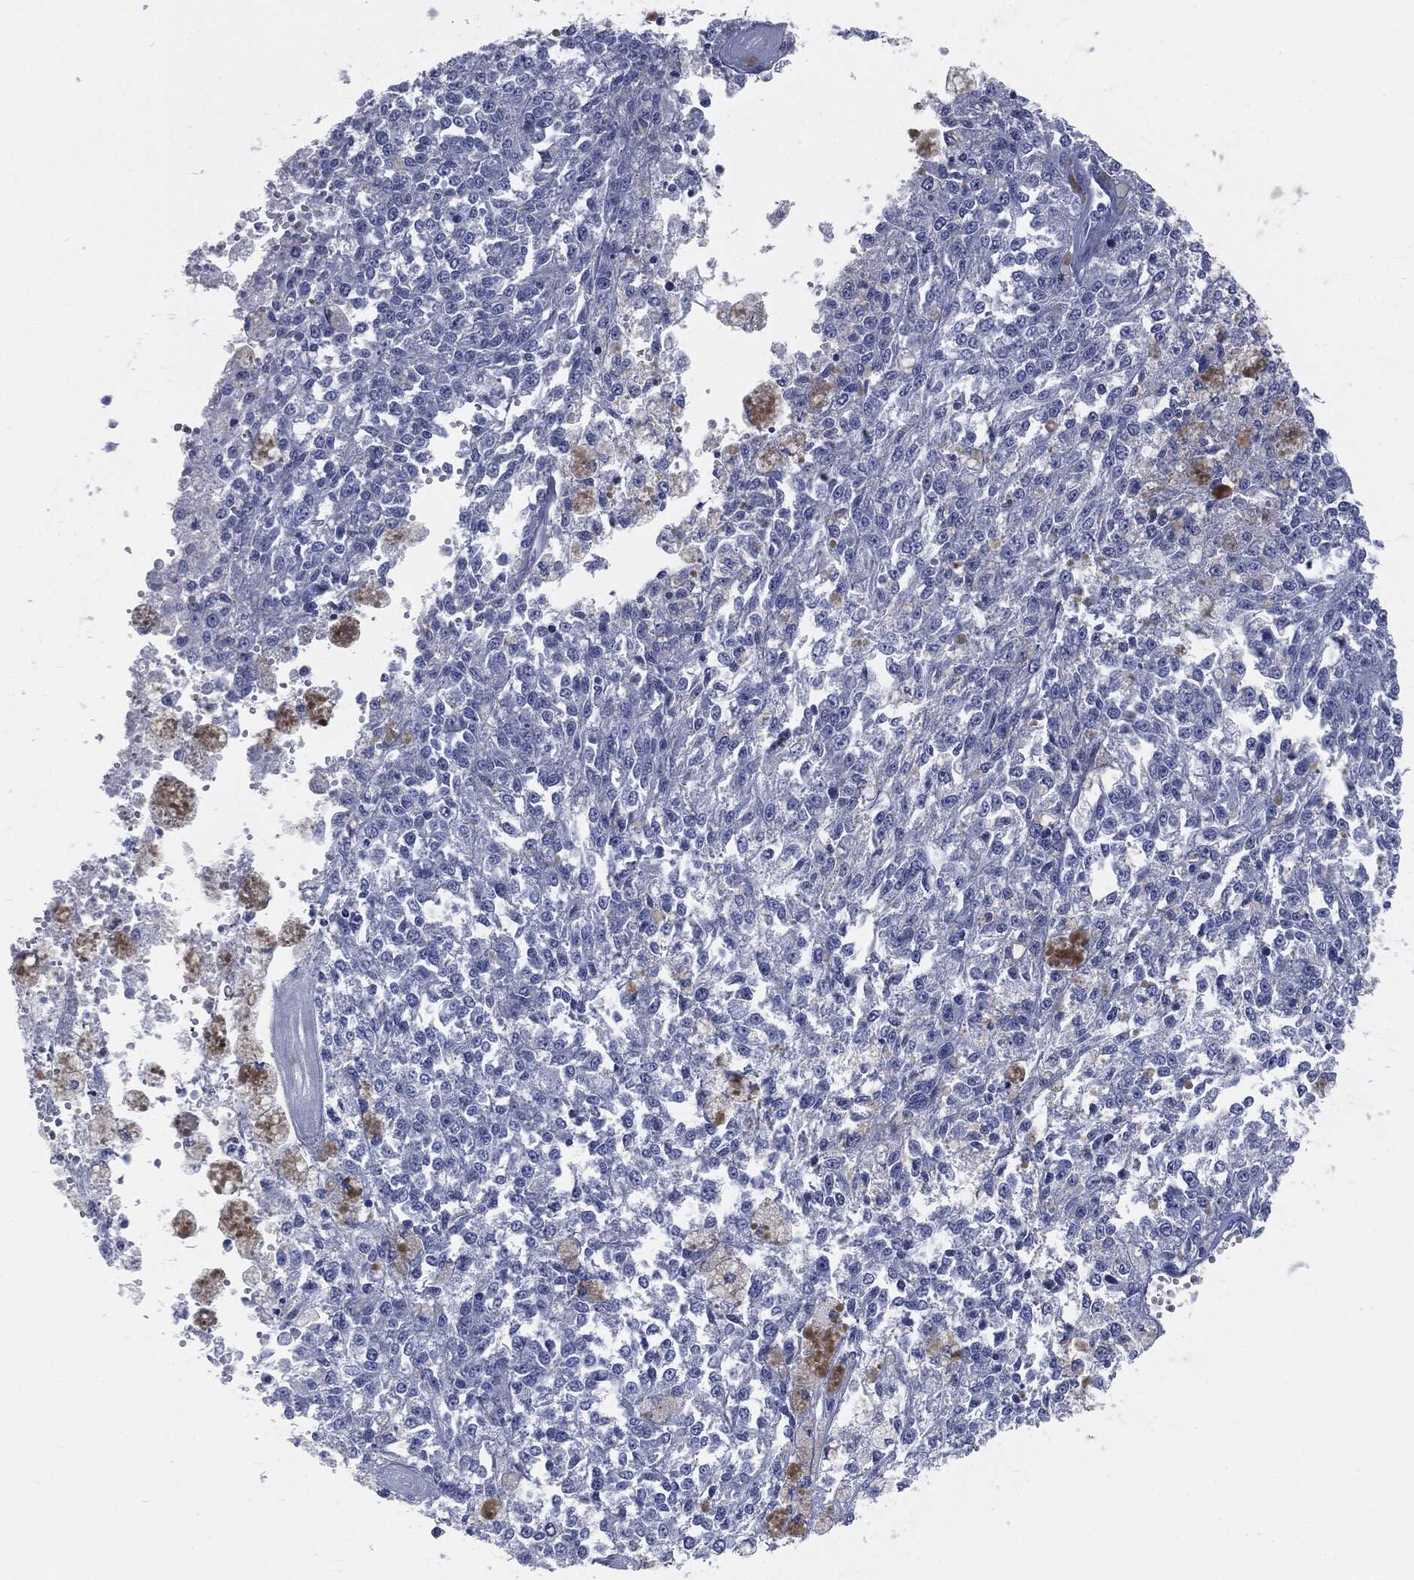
{"staining": {"intensity": "negative", "quantity": "none", "location": "none"}, "tissue": "melanoma", "cell_type": "Tumor cells", "image_type": "cancer", "snomed": [{"axis": "morphology", "description": "Malignant melanoma, Metastatic site"}, {"axis": "topography", "description": "Lymph node"}], "caption": "DAB immunohistochemical staining of malignant melanoma (metastatic site) displays no significant staining in tumor cells.", "gene": "CAV3", "patient": {"sex": "female", "age": 64}}